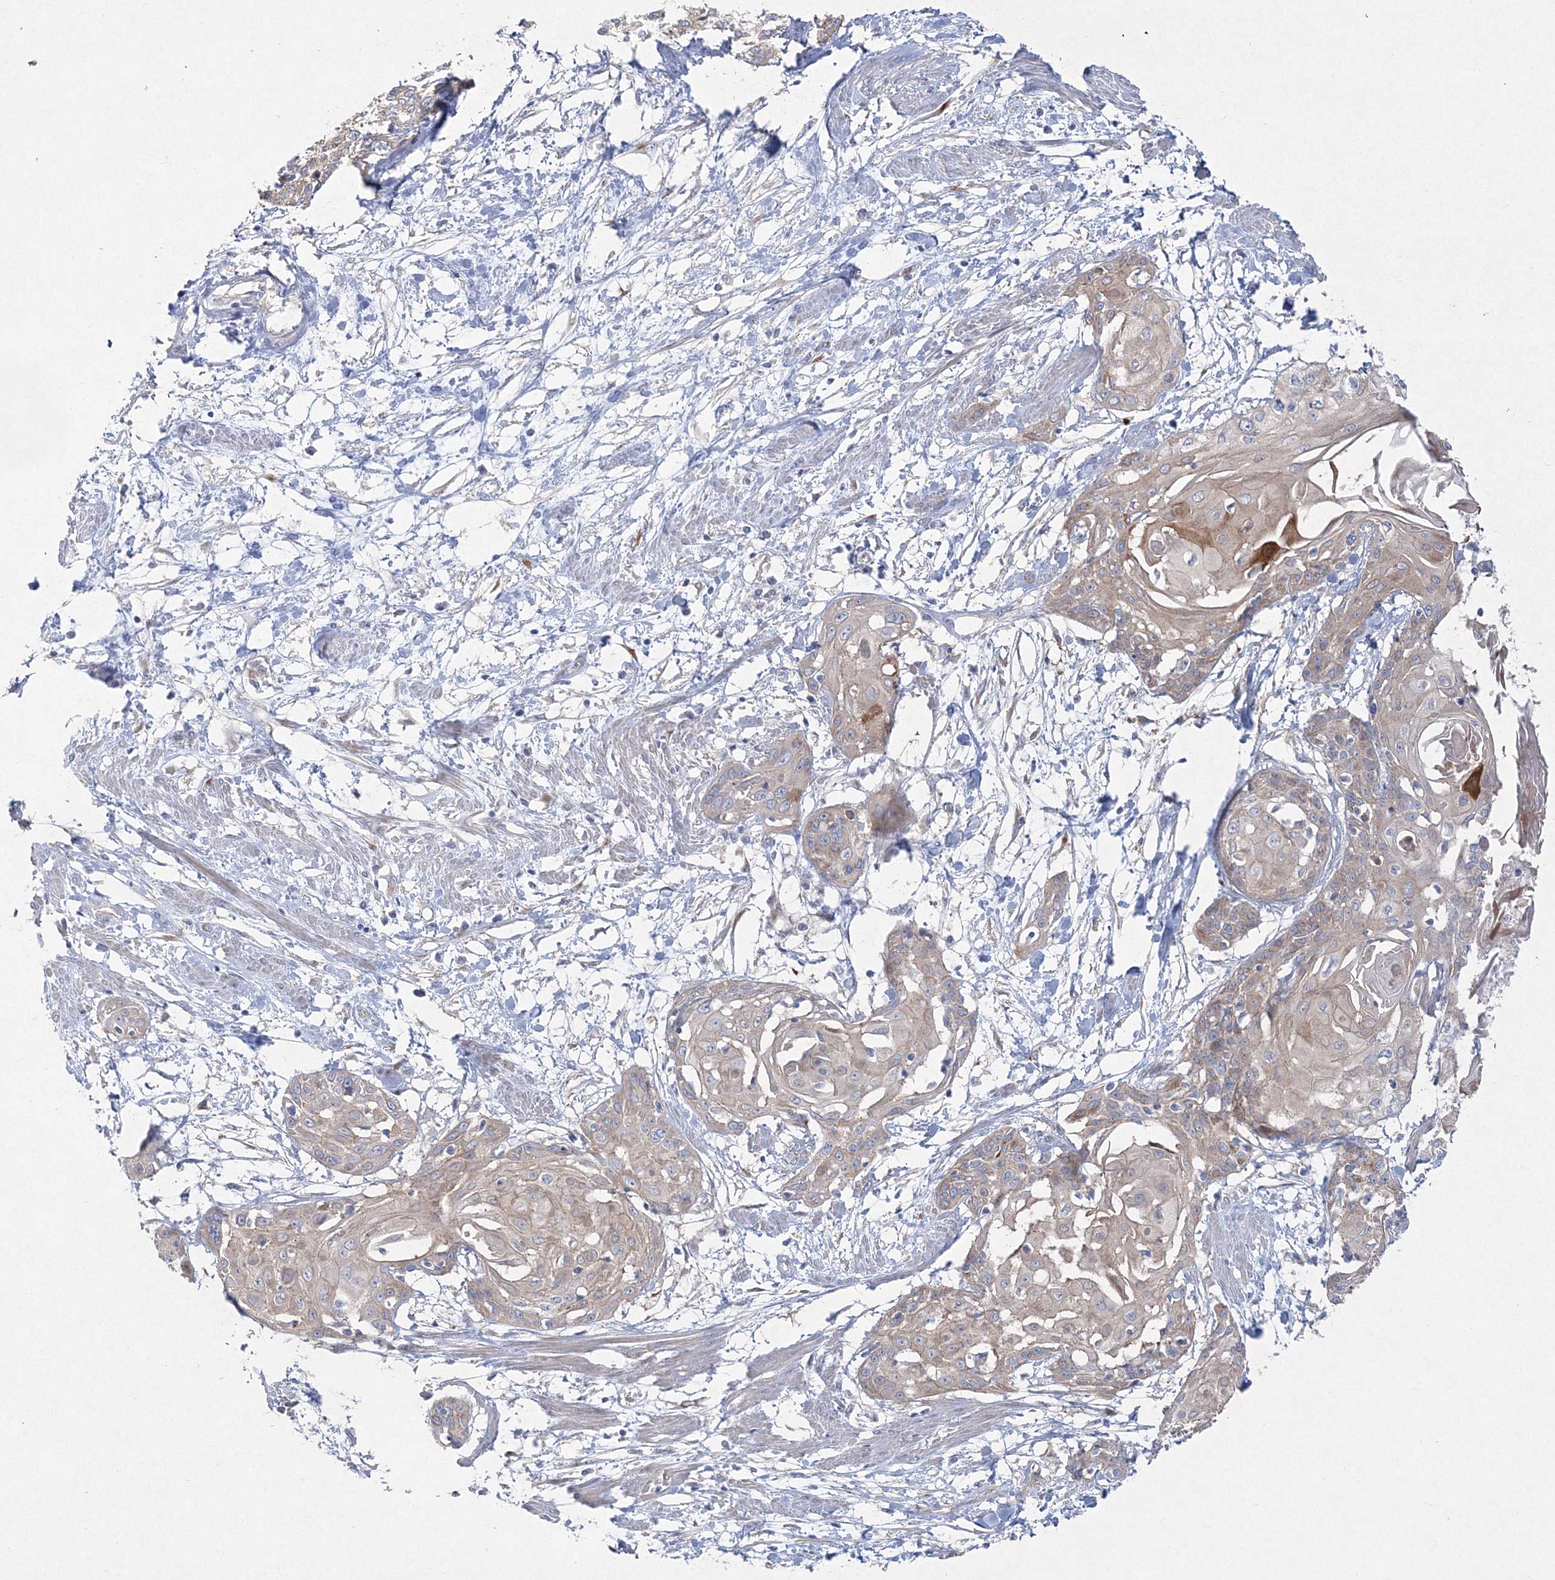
{"staining": {"intensity": "negative", "quantity": "none", "location": "none"}, "tissue": "cervical cancer", "cell_type": "Tumor cells", "image_type": "cancer", "snomed": [{"axis": "morphology", "description": "Squamous cell carcinoma, NOS"}, {"axis": "topography", "description": "Cervix"}], "caption": "DAB immunohistochemical staining of cervical cancer (squamous cell carcinoma) reveals no significant staining in tumor cells. Brightfield microscopy of immunohistochemistry stained with DAB (3,3'-diaminobenzidine) (brown) and hematoxylin (blue), captured at high magnification.", "gene": "NAA40", "patient": {"sex": "female", "age": 57}}